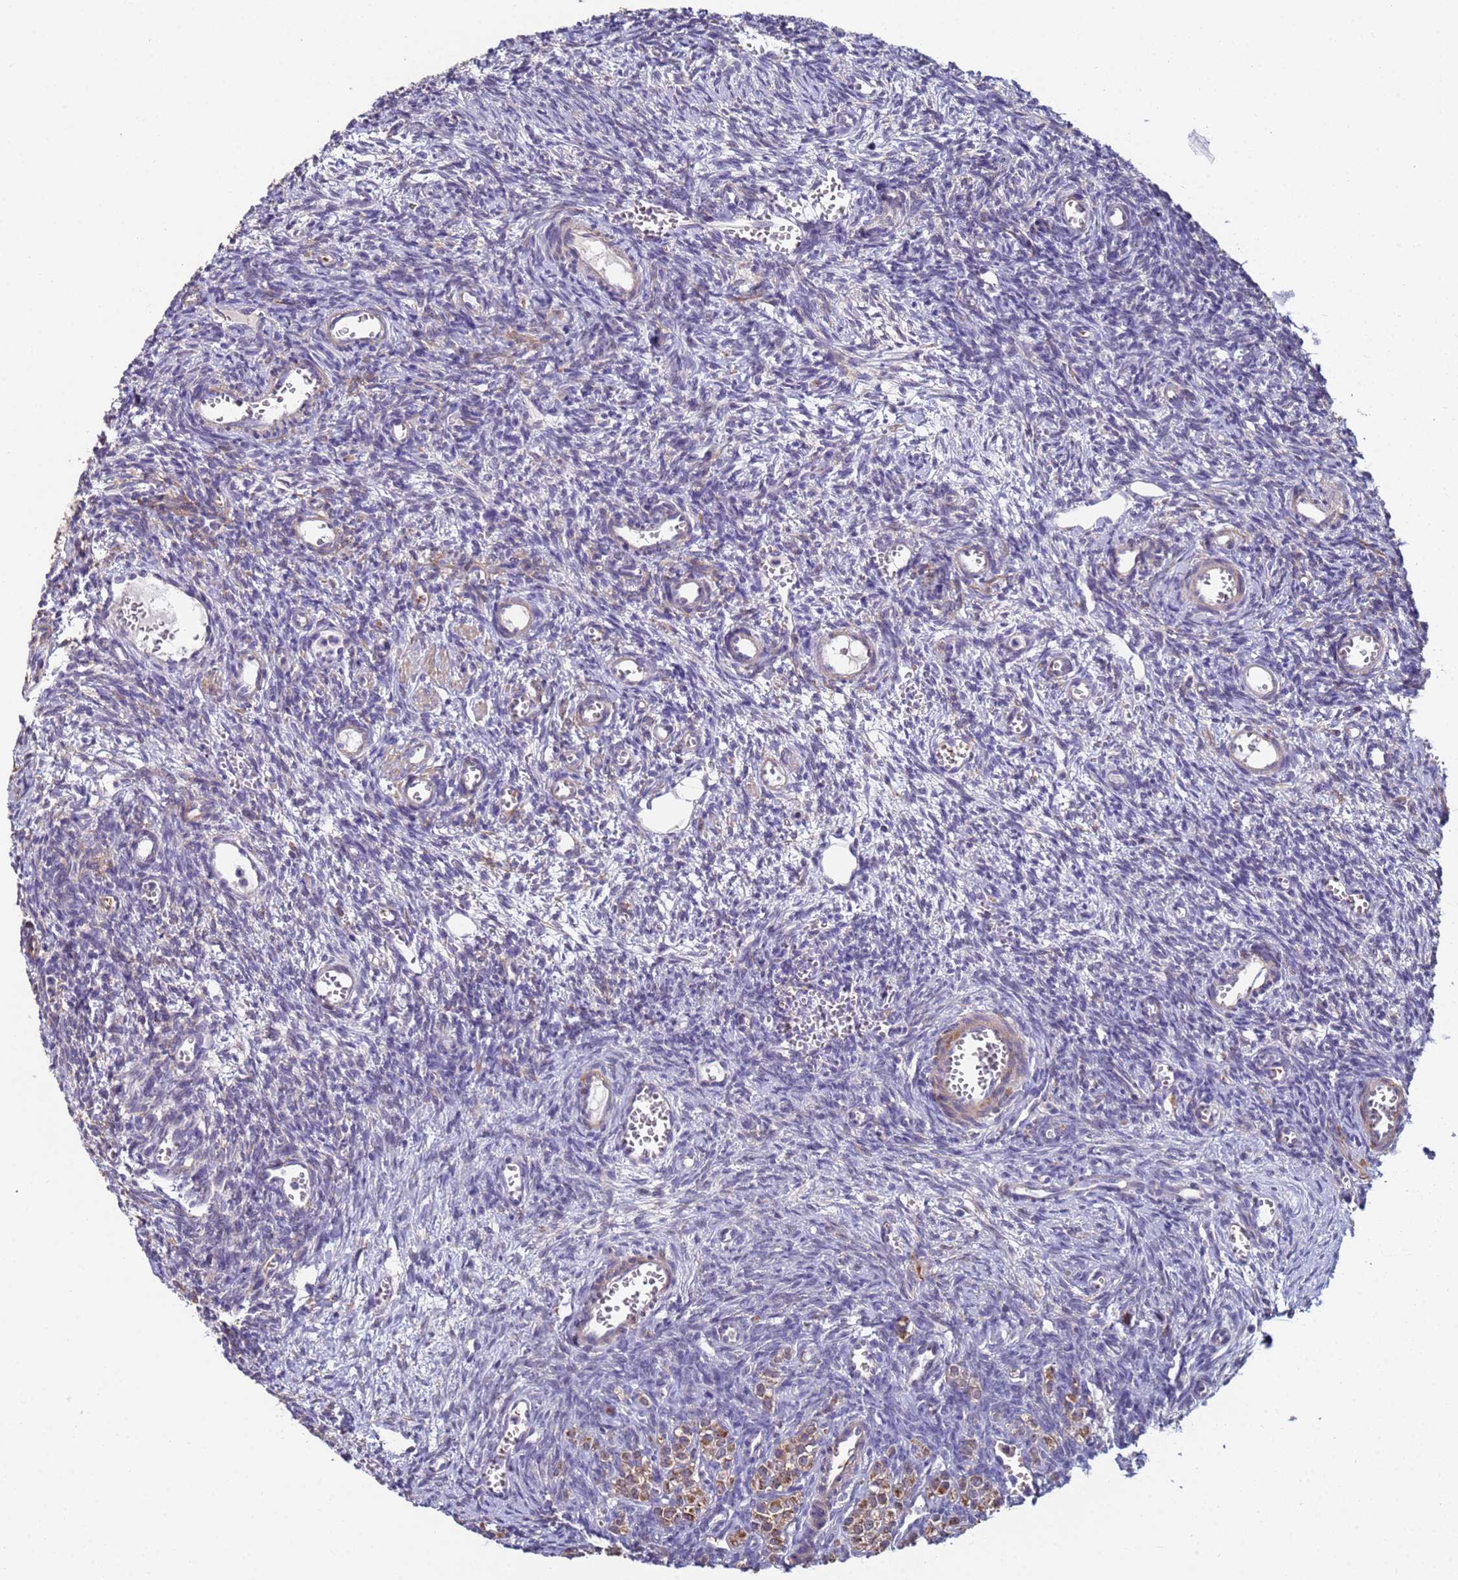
{"staining": {"intensity": "weak", "quantity": "<25%", "location": "cytoplasmic/membranous"}, "tissue": "ovary", "cell_type": "Ovarian stroma cells", "image_type": "normal", "snomed": [{"axis": "morphology", "description": "Normal tissue, NOS"}, {"axis": "topography", "description": "Ovary"}], "caption": "Immunohistochemistry (IHC) of benign human ovary shows no staining in ovarian stroma cells.", "gene": "CLHC1", "patient": {"sex": "female", "age": 39}}